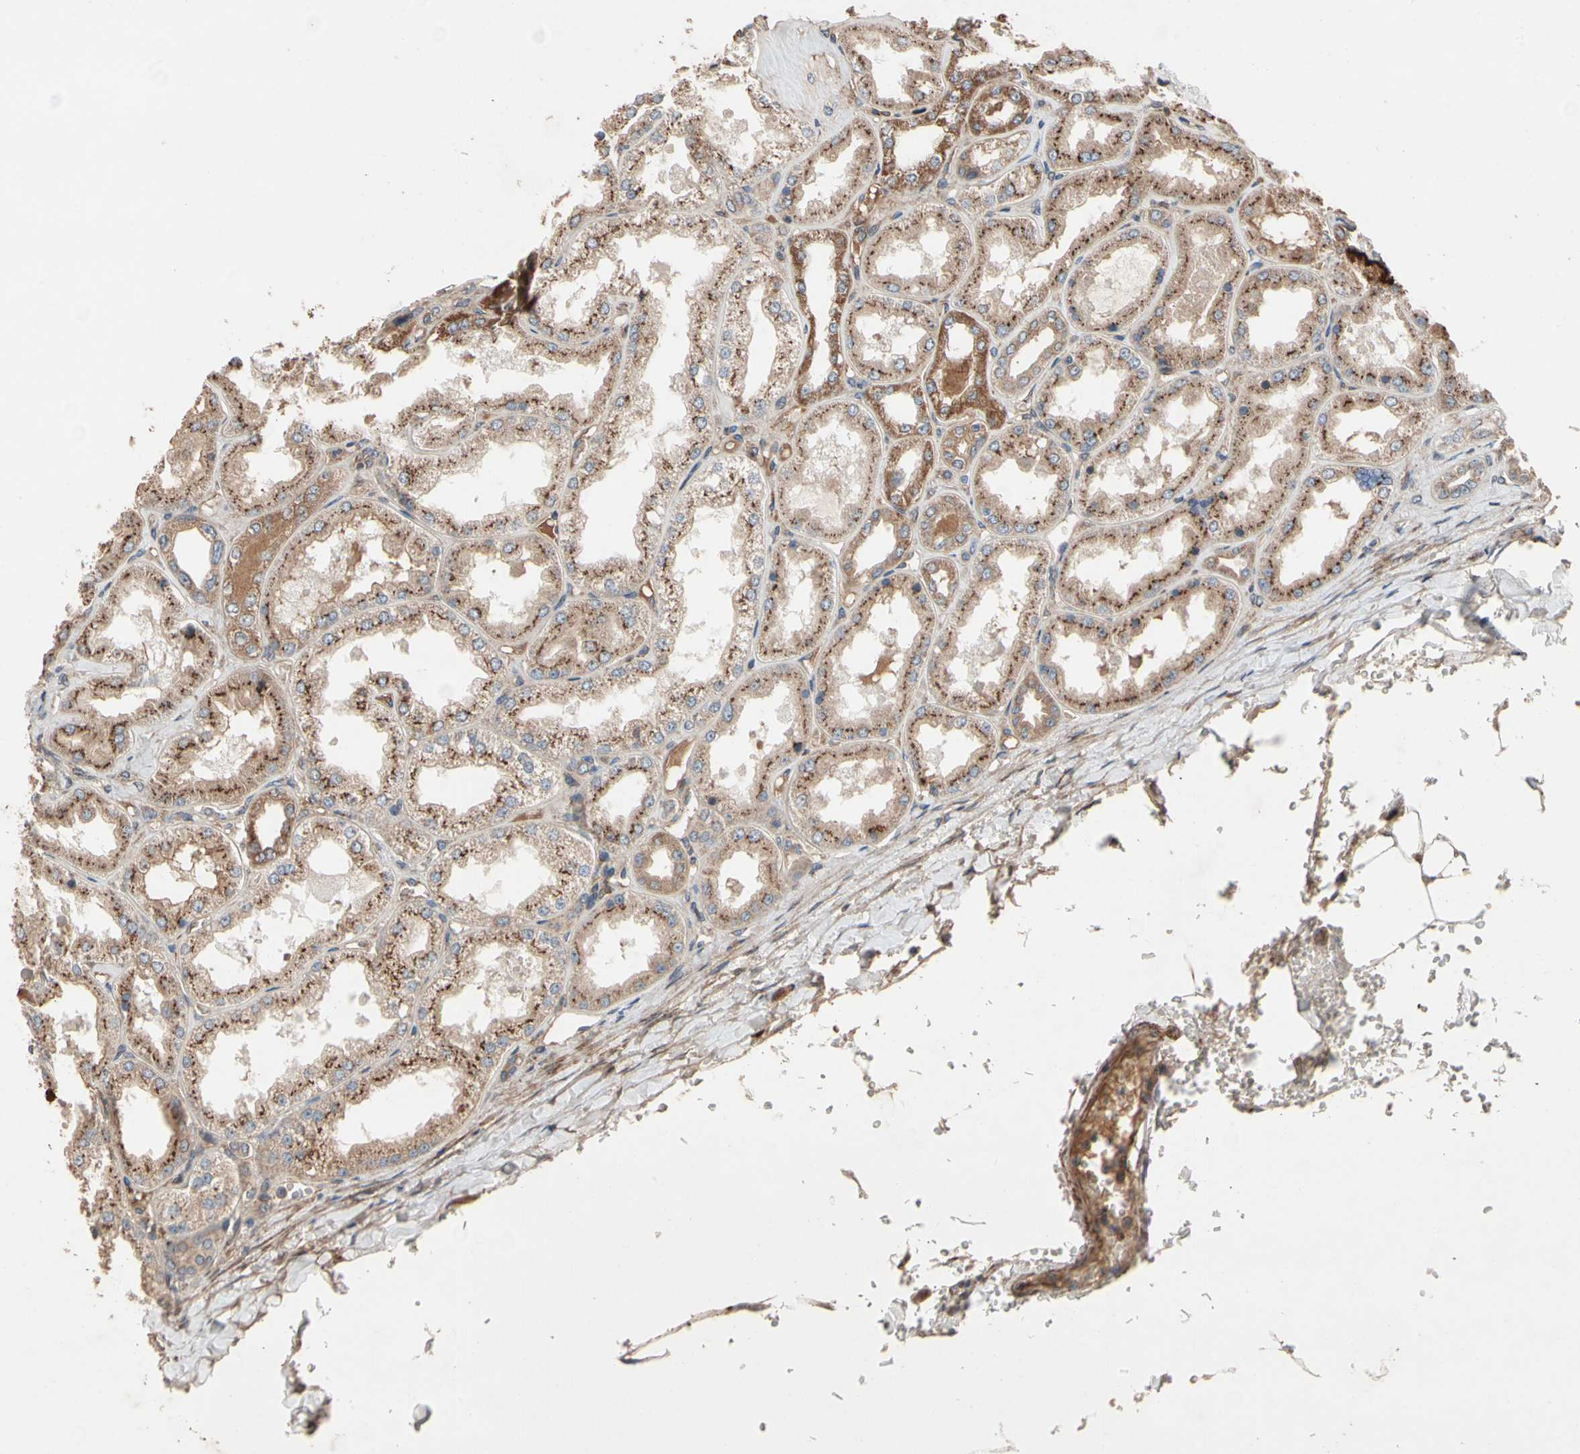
{"staining": {"intensity": "moderate", "quantity": ">75%", "location": "cytoplasmic/membranous"}, "tissue": "kidney", "cell_type": "Cells in glomeruli", "image_type": "normal", "snomed": [{"axis": "morphology", "description": "Normal tissue, NOS"}, {"axis": "topography", "description": "Kidney"}], "caption": "DAB immunohistochemical staining of benign kidney exhibits moderate cytoplasmic/membranous protein expression in approximately >75% of cells in glomeruli. (Stains: DAB in brown, nuclei in blue, Microscopy: brightfield microscopy at high magnification).", "gene": "GCK", "patient": {"sex": "female", "age": 56}}